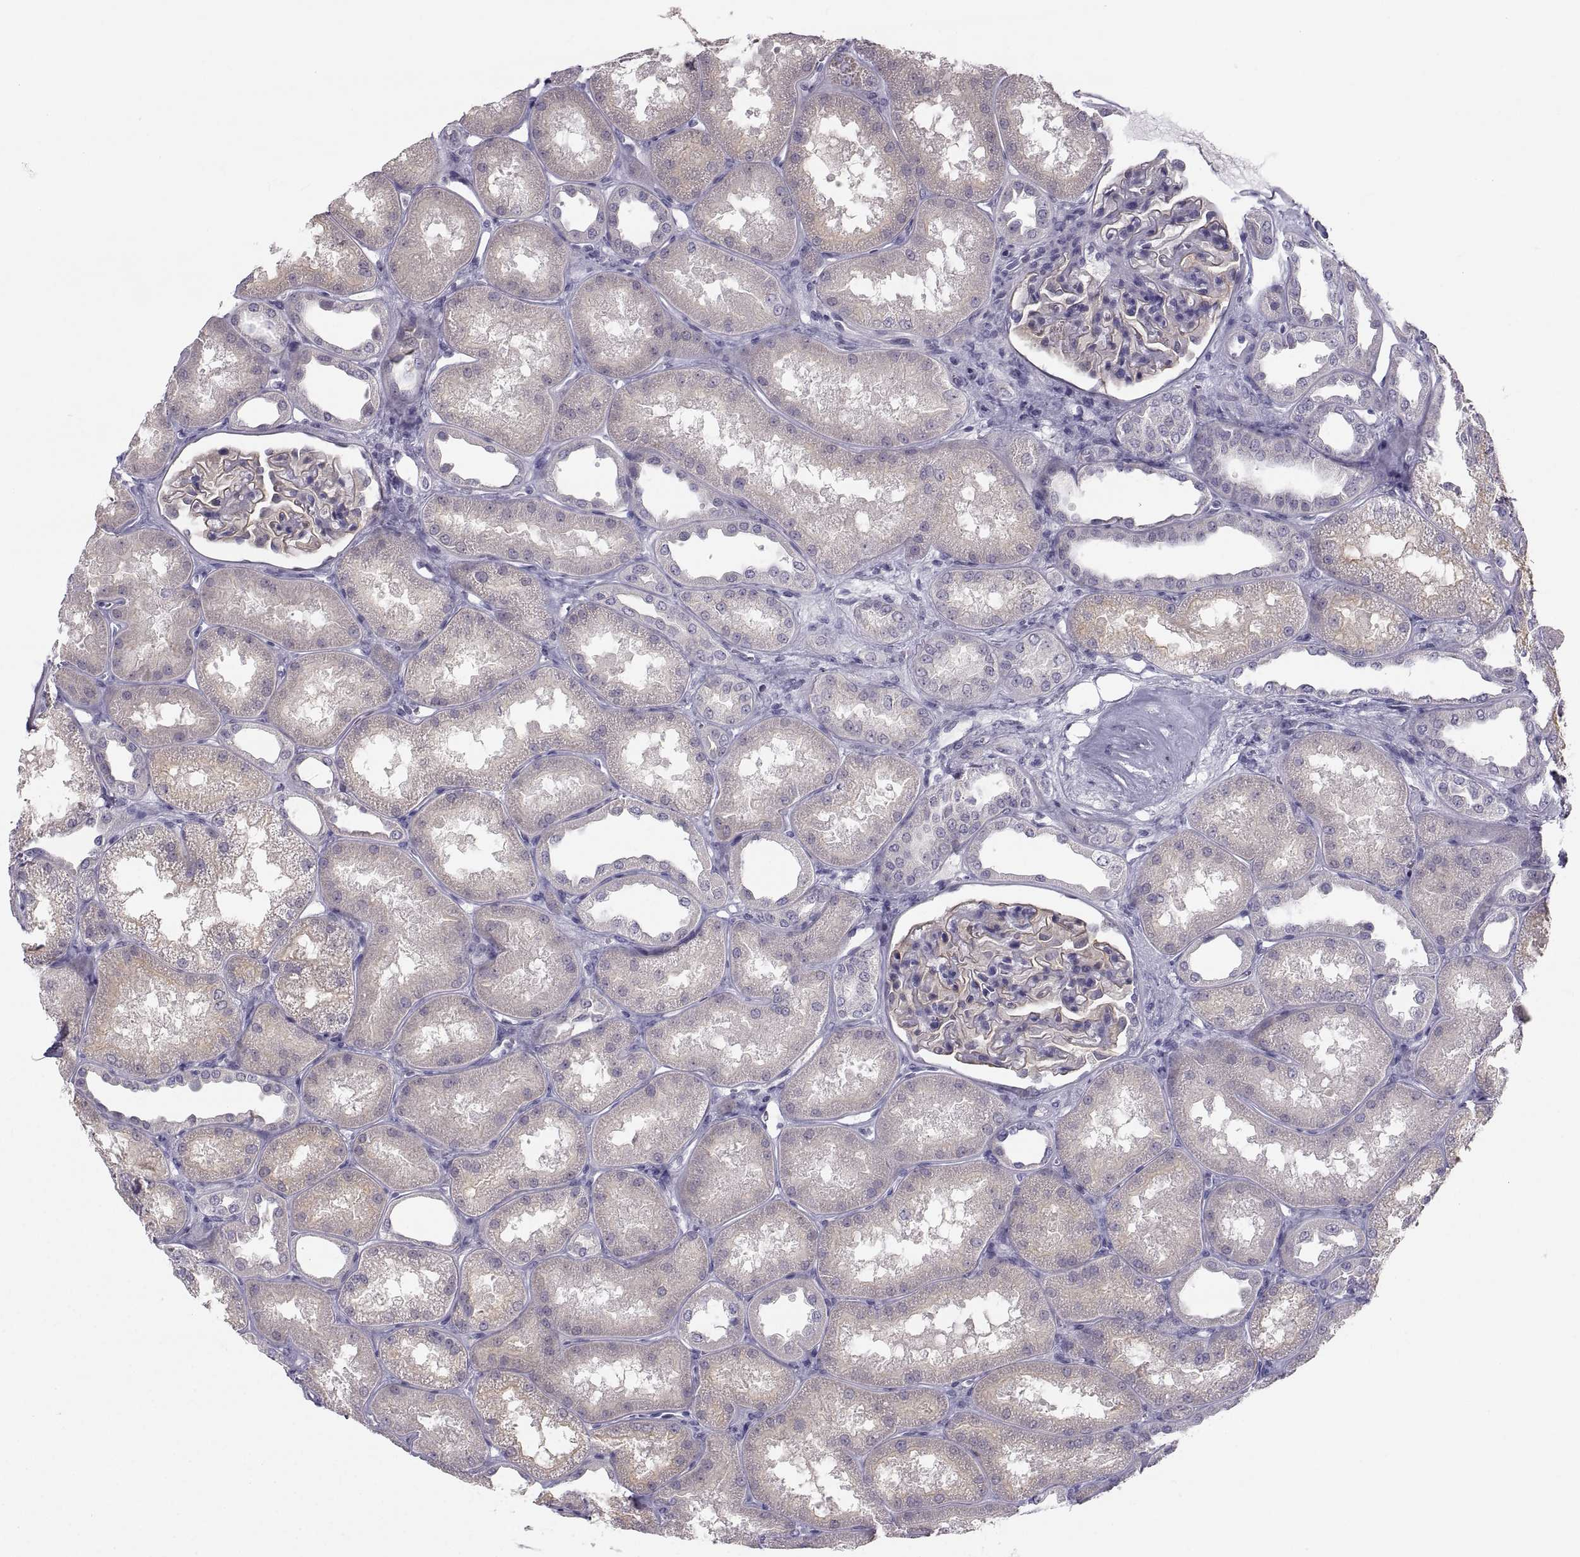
{"staining": {"intensity": "negative", "quantity": "none", "location": "none"}, "tissue": "kidney", "cell_type": "Cells in glomeruli", "image_type": "normal", "snomed": [{"axis": "morphology", "description": "Normal tissue, NOS"}, {"axis": "topography", "description": "Kidney"}], "caption": "A high-resolution histopathology image shows immunohistochemistry (IHC) staining of normal kidney, which displays no significant expression in cells in glomeruli. The staining was performed using DAB to visualize the protein expression in brown, while the nuclei were stained in blue with hematoxylin (Magnification: 20x).", "gene": "ZNF185", "patient": {"sex": "male", "age": 61}}